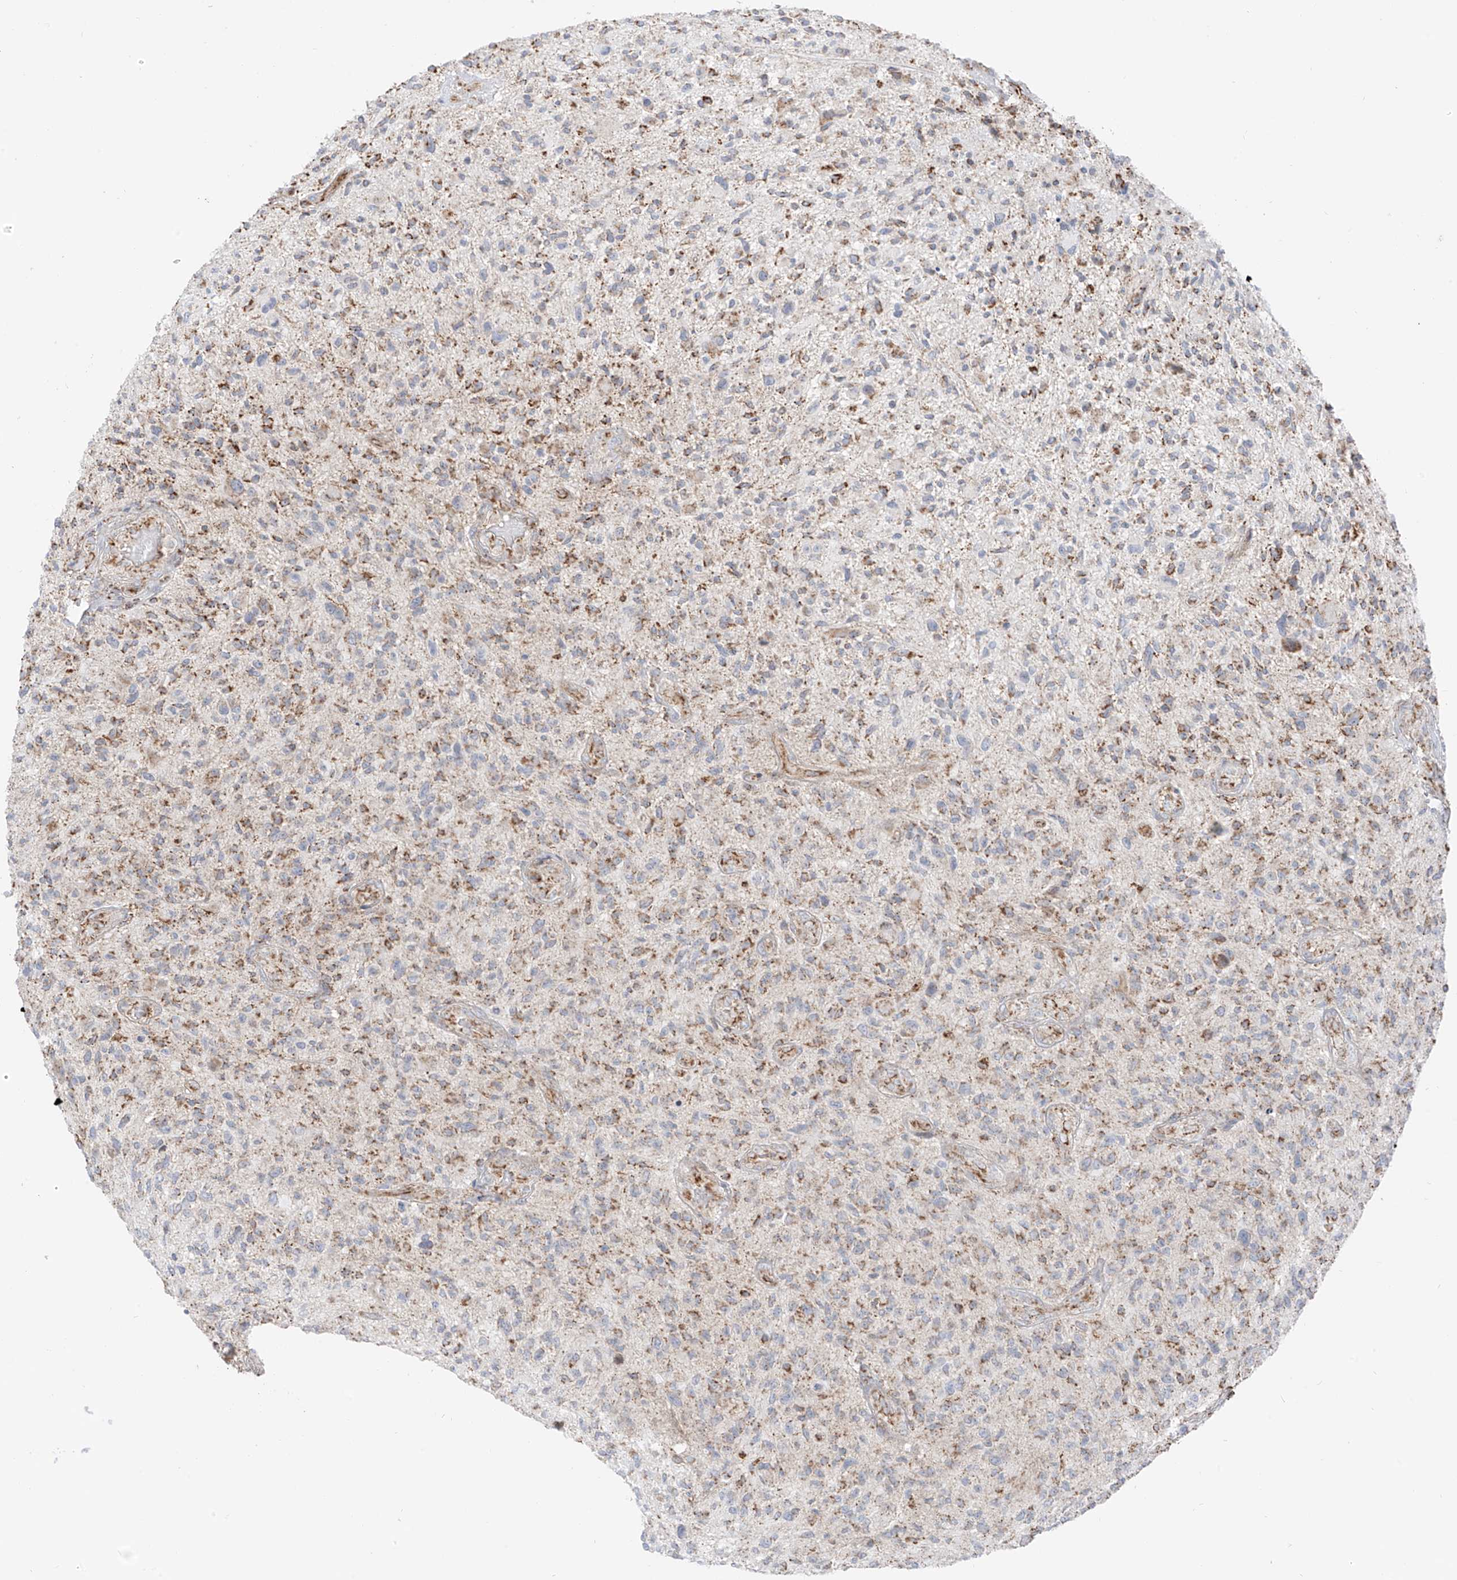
{"staining": {"intensity": "moderate", "quantity": "25%-75%", "location": "cytoplasmic/membranous"}, "tissue": "glioma", "cell_type": "Tumor cells", "image_type": "cancer", "snomed": [{"axis": "morphology", "description": "Glioma, malignant, High grade"}, {"axis": "topography", "description": "Brain"}], "caption": "Glioma stained with DAB immunohistochemistry (IHC) exhibits medium levels of moderate cytoplasmic/membranous staining in about 25%-75% of tumor cells.", "gene": "ETHE1", "patient": {"sex": "male", "age": 47}}